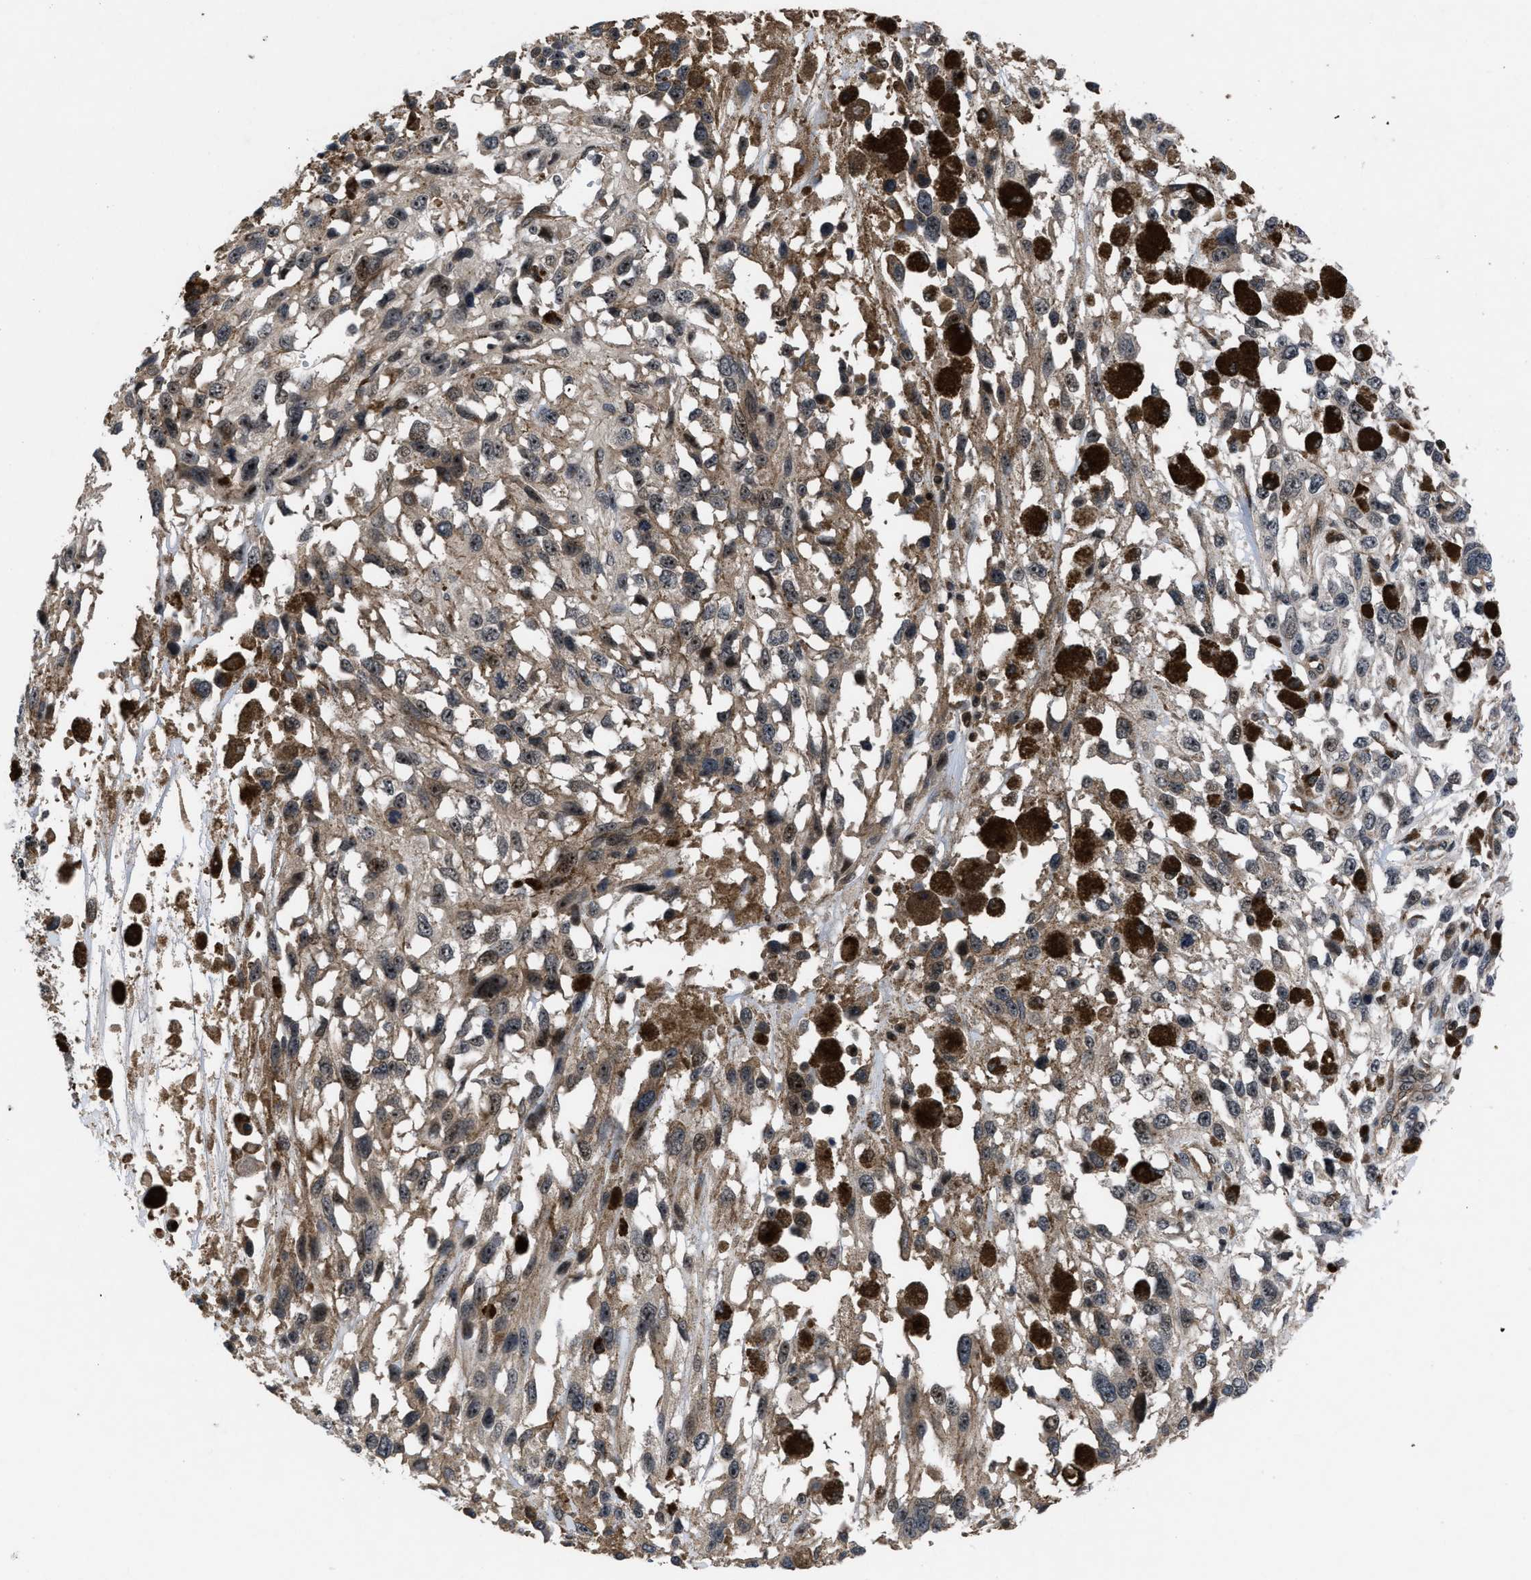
{"staining": {"intensity": "weak", "quantity": ">75%", "location": "cytoplasmic/membranous"}, "tissue": "melanoma", "cell_type": "Tumor cells", "image_type": "cancer", "snomed": [{"axis": "morphology", "description": "Malignant melanoma, Metastatic site"}, {"axis": "topography", "description": "Lymph node"}], "caption": "Immunohistochemical staining of human malignant melanoma (metastatic site) demonstrates weak cytoplasmic/membranous protein staining in approximately >75% of tumor cells. (DAB IHC with brightfield microscopy, high magnification).", "gene": "DNAJC14", "patient": {"sex": "male", "age": 59}}